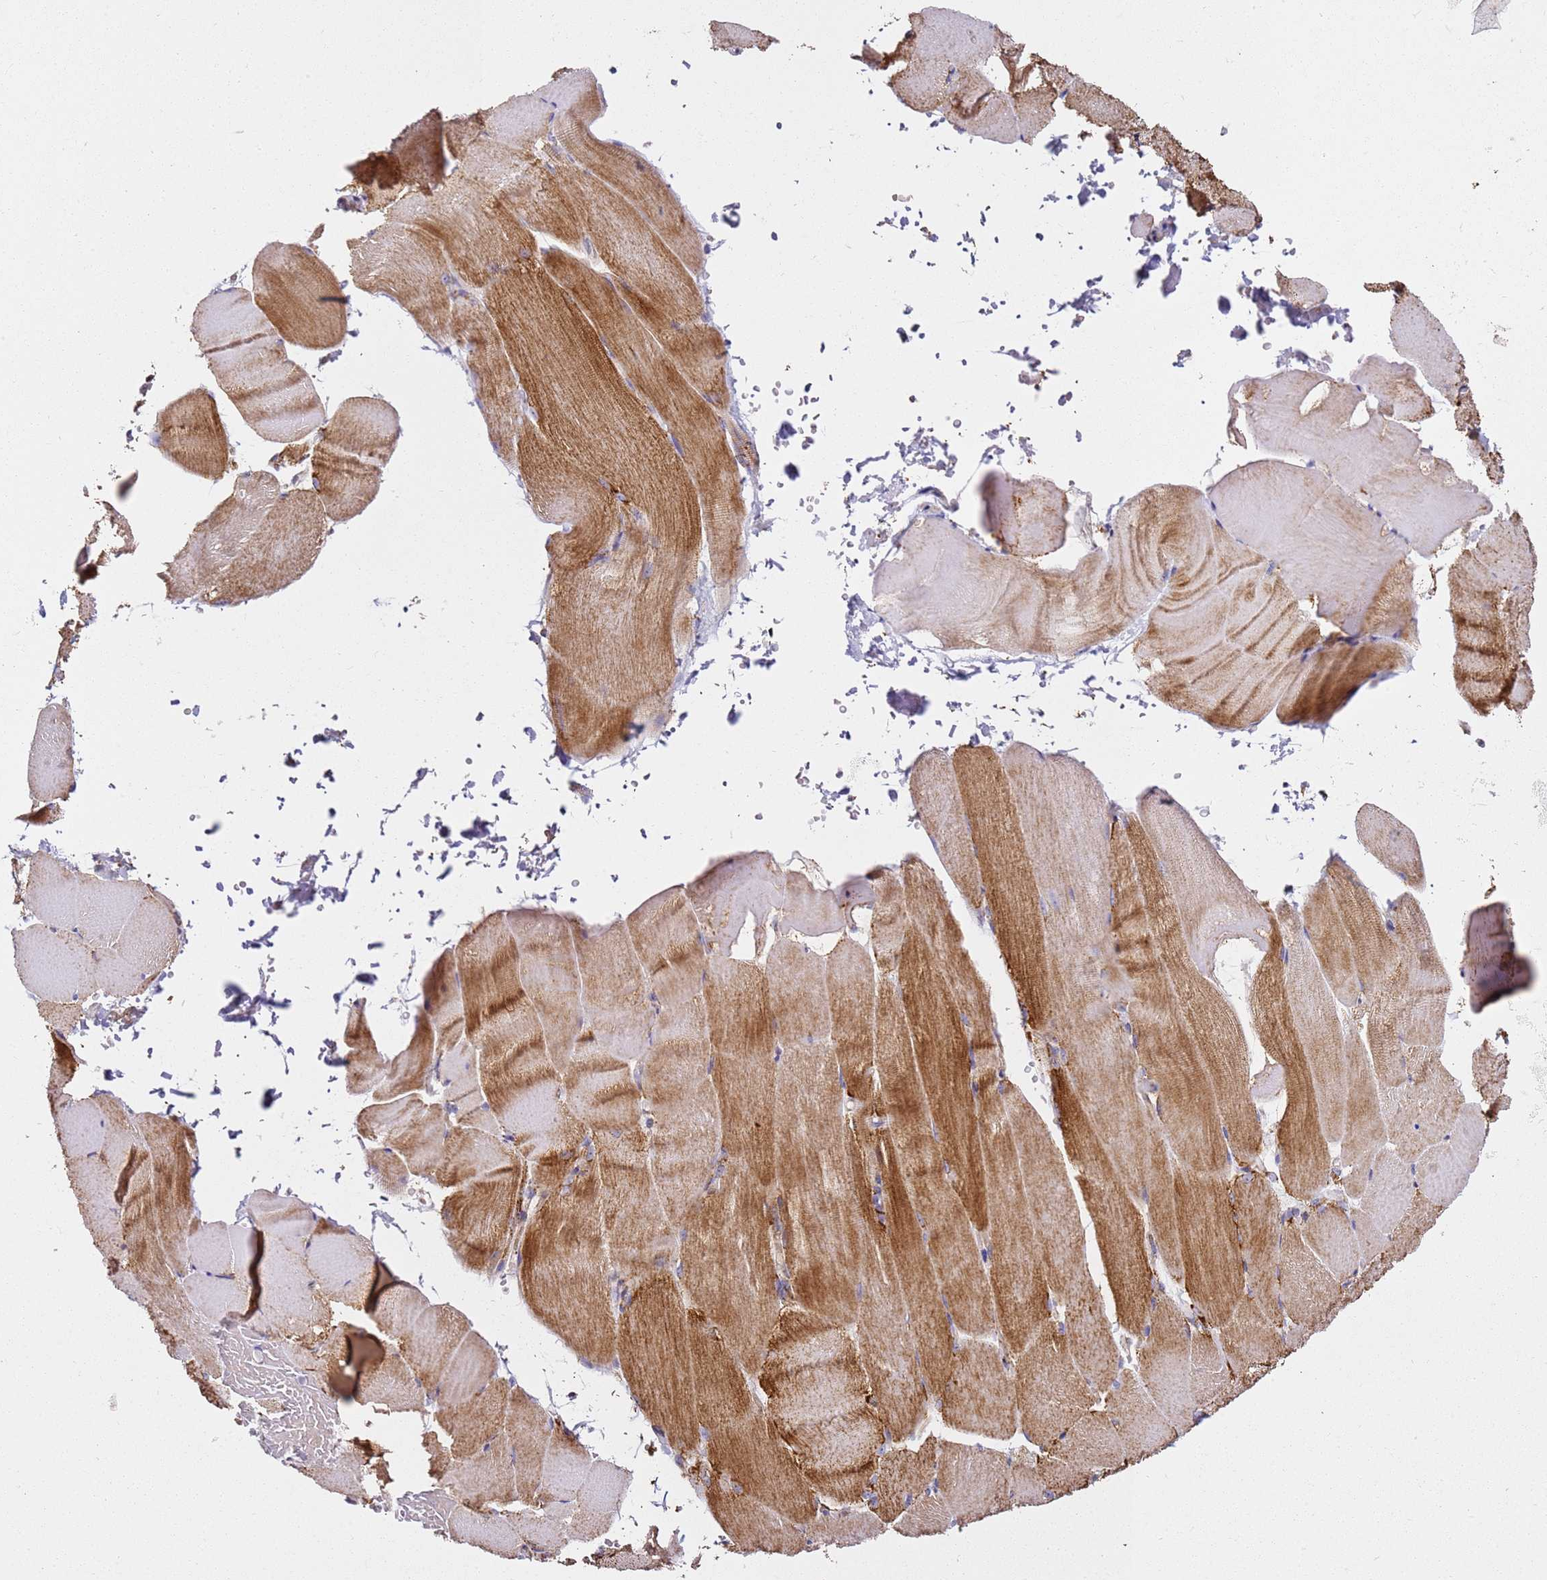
{"staining": {"intensity": "strong", "quantity": "25%-75%", "location": "cytoplasmic/membranous"}, "tissue": "skeletal muscle", "cell_type": "Myocytes", "image_type": "normal", "snomed": [{"axis": "morphology", "description": "Normal tissue, NOS"}, {"axis": "topography", "description": "Skeletal muscle"}, {"axis": "topography", "description": "Parathyroid gland"}], "caption": "Protein staining of normal skeletal muscle reveals strong cytoplasmic/membranous positivity in about 25%-75% of myocytes.", "gene": "NDUFA3", "patient": {"sex": "female", "age": 37}}